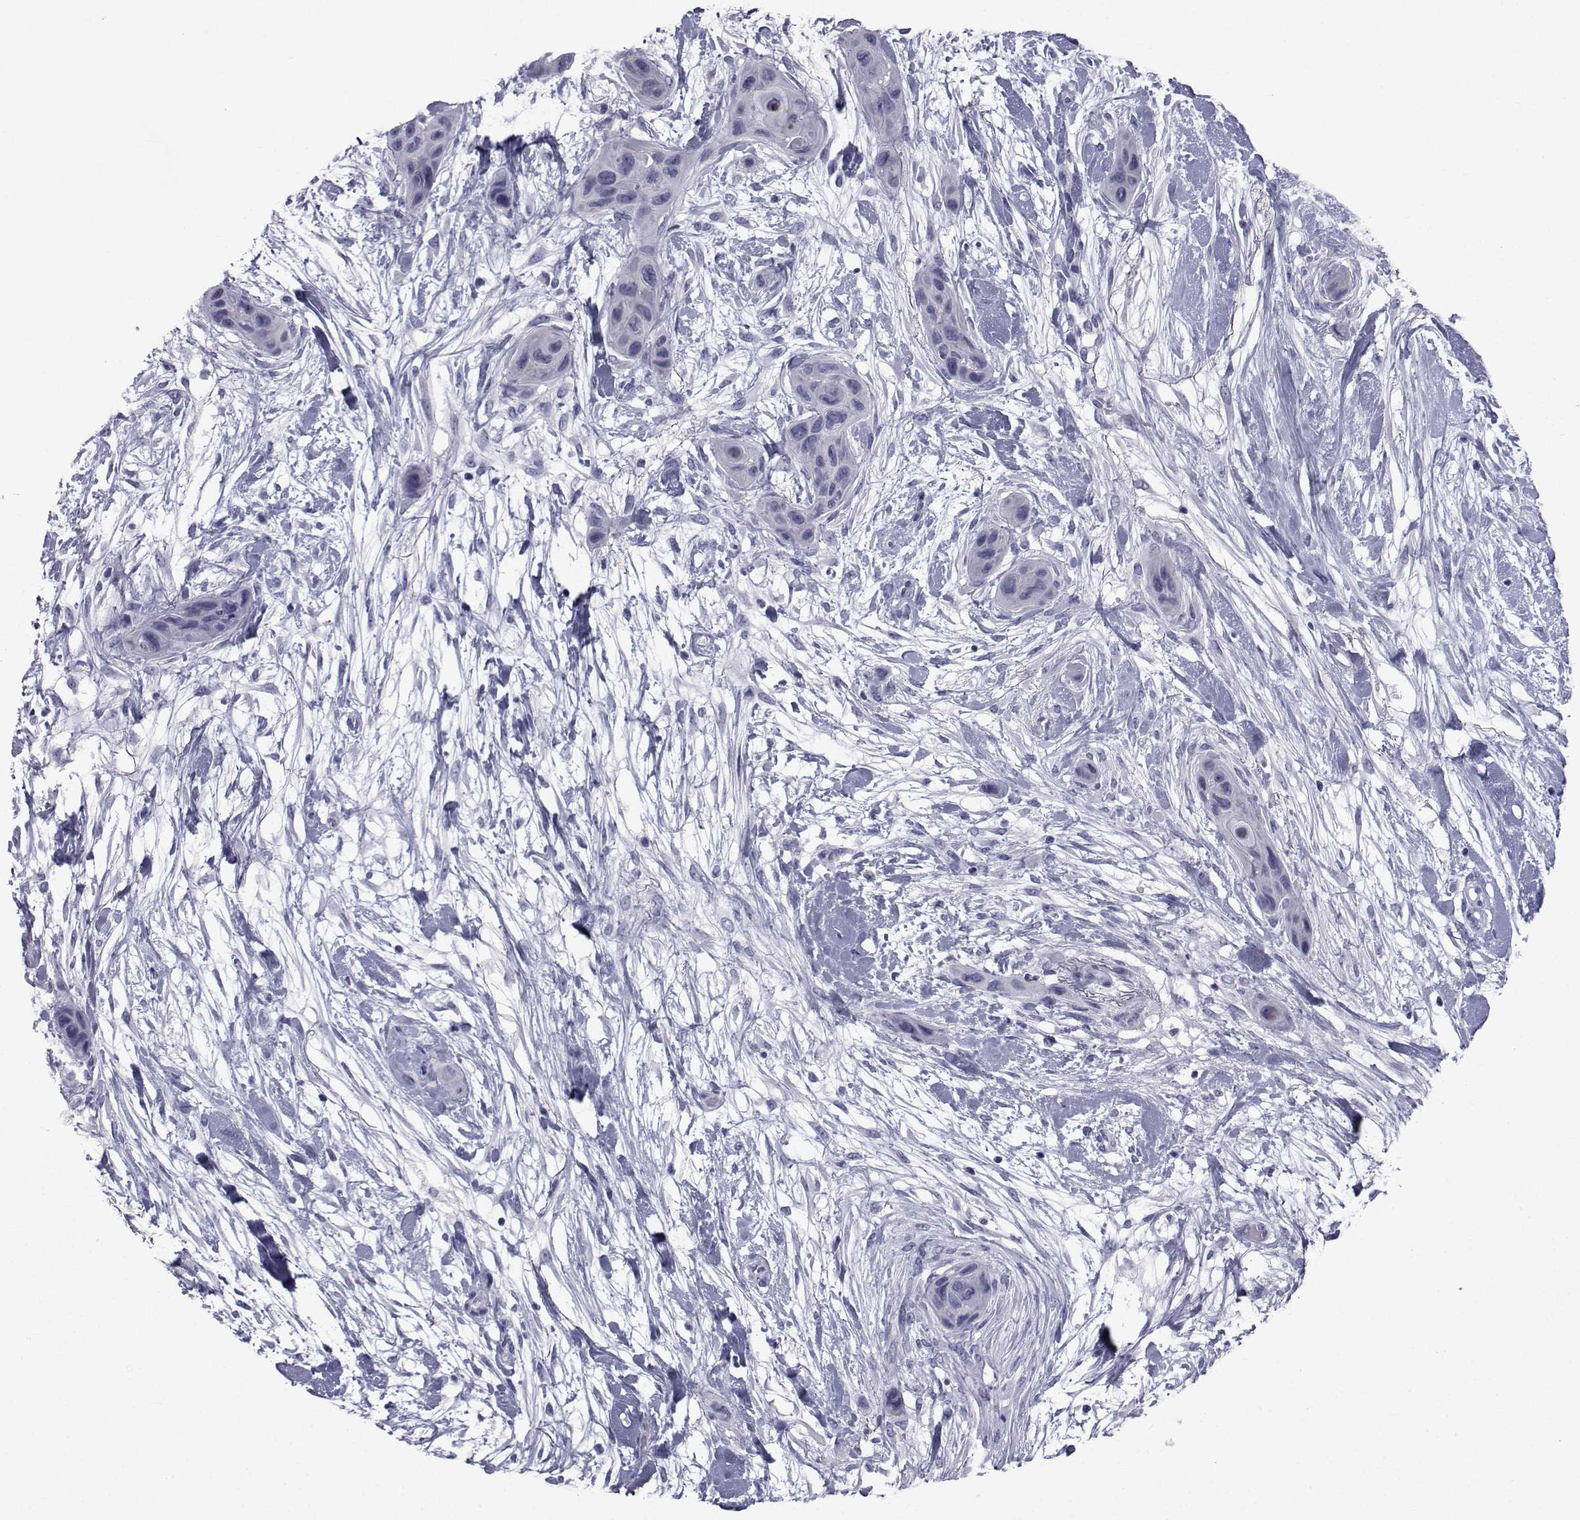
{"staining": {"intensity": "negative", "quantity": "none", "location": "none"}, "tissue": "skin cancer", "cell_type": "Tumor cells", "image_type": "cancer", "snomed": [{"axis": "morphology", "description": "Squamous cell carcinoma, NOS"}, {"axis": "topography", "description": "Skin"}], "caption": "IHC image of neoplastic tissue: human skin squamous cell carcinoma stained with DAB demonstrates no significant protein staining in tumor cells.", "gene": "PDE6H", "patient": {"sex": "male", "age": 79}}